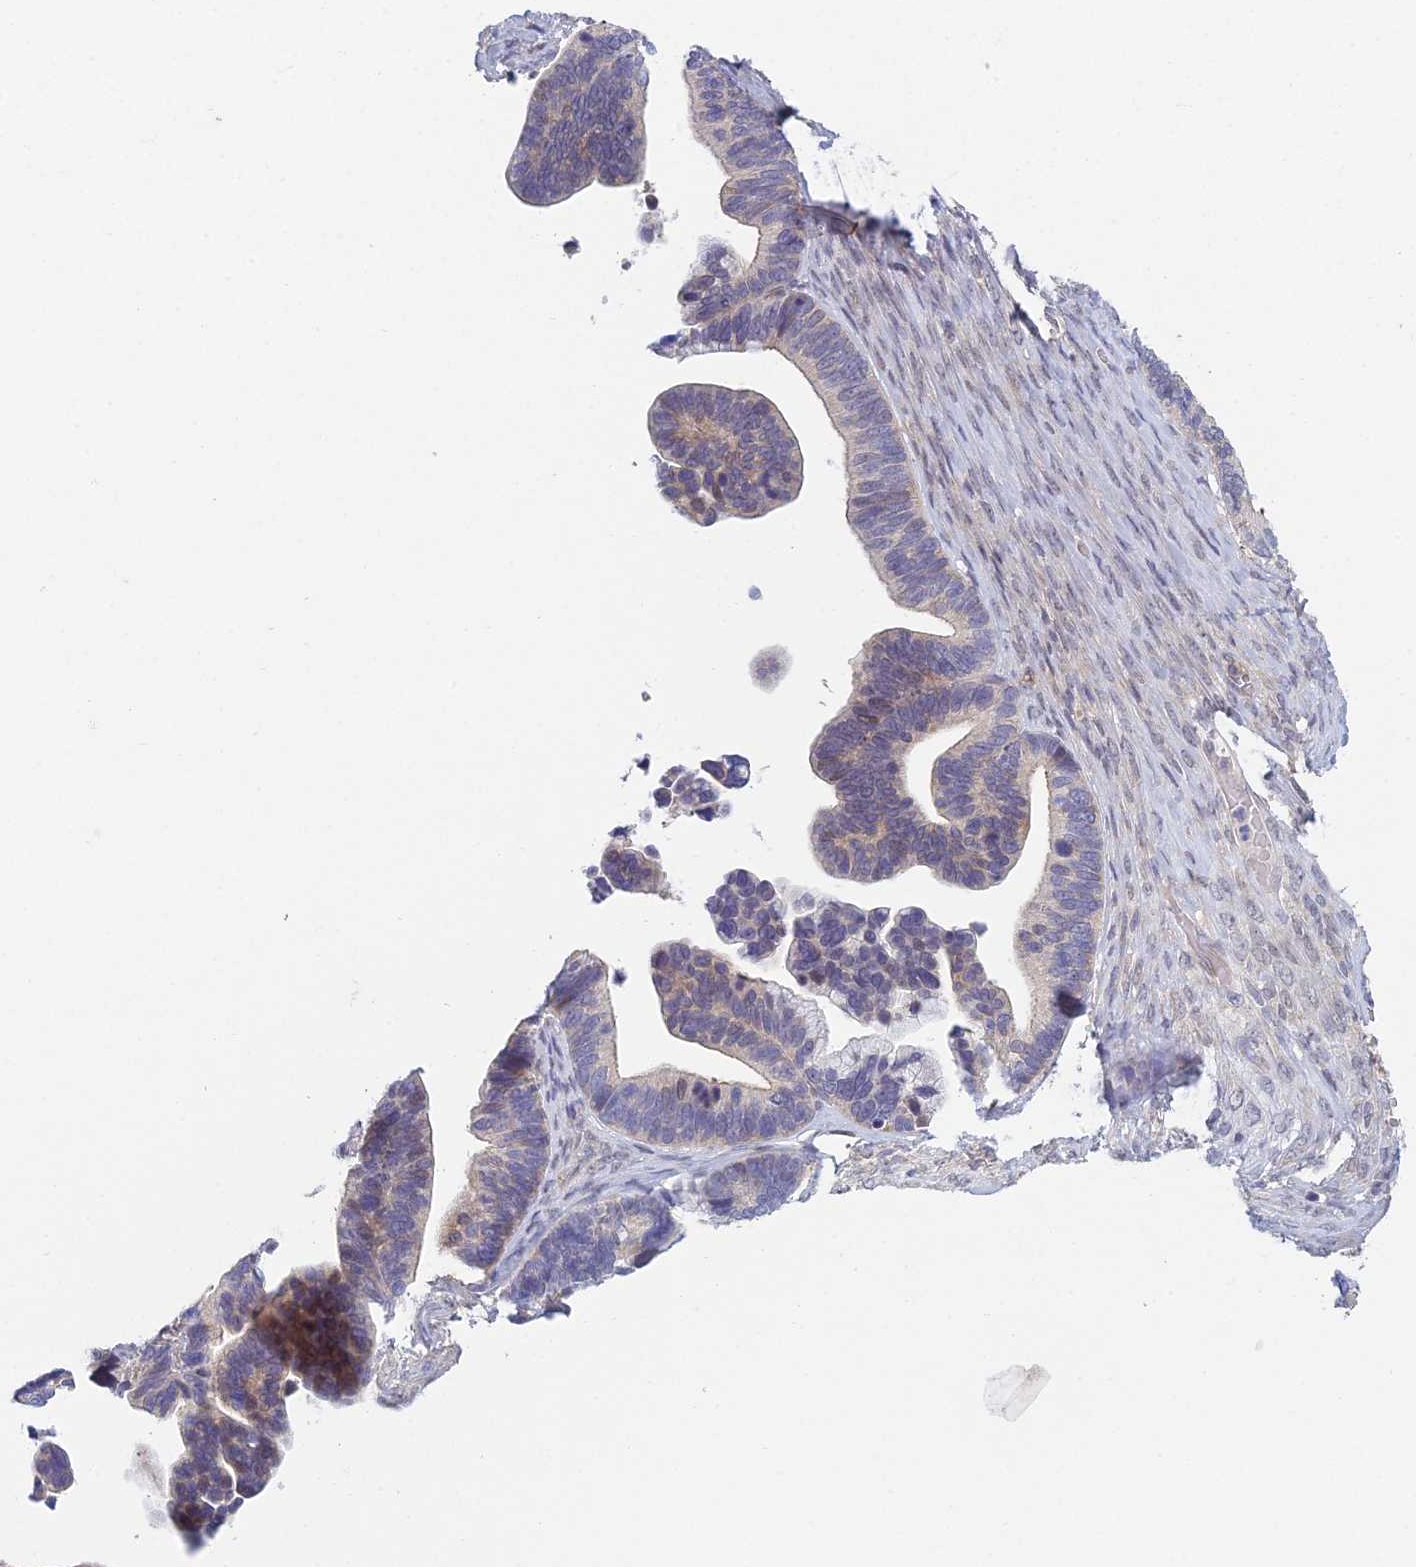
{"staining": {"intensity": "weak", "quantity": "<25%", "location": "cytoplasmic/membranous"}, "tissue": "ovarian cancer", "cell_type": "Tumor cells", "image_type": "cancer", "snomed": [{"axis": "morphology", "description": "Cystadenocarcinoma, serous, NOS"}, {"axis": "topography", "description": "Ovary"}], "caption": "This is an IHC photomicrograph of ovarian serous cystadenocarcinoma. There is no expression in tumor cells.", "gene": "METTL26", "patient": {"sex": "female", "age": 56}}